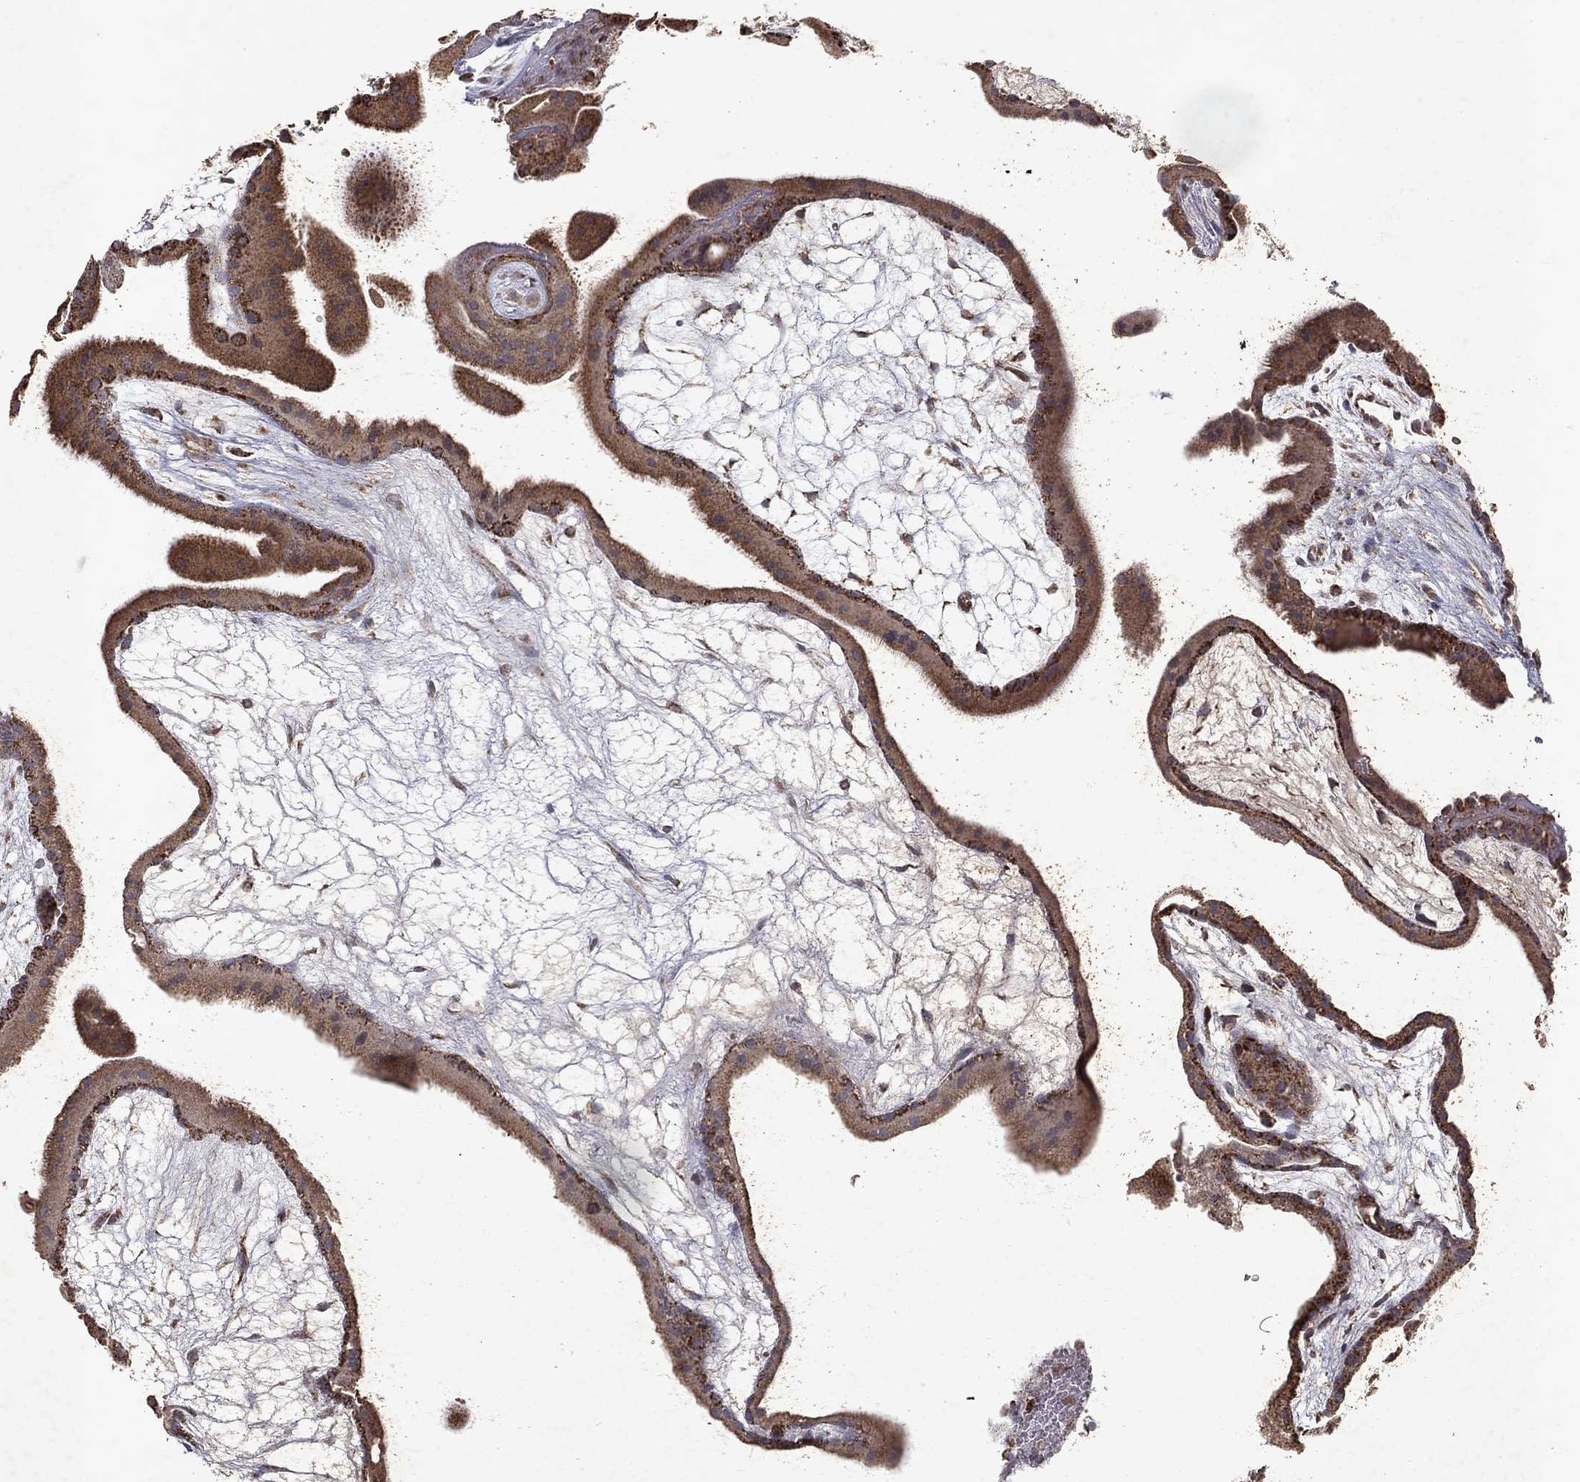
{"staining": {"intensity": "weak", "quantity": "<25%", "location": "cytoplasmic/membranous"}, "tissue": "placenta", "cell_type": "Decidual cells", "image_type": "normal", "snomed": [{"axis": "morphology", "description": "Normal tissue, NOS"}, {"axis": "topography", "description": "Placenta"}], "caption": "IHC of benign human placenta exhibits no expression in decidual cells.", "gene": "PYROXD2", "patient": {"sex": "female", "age": 19}}